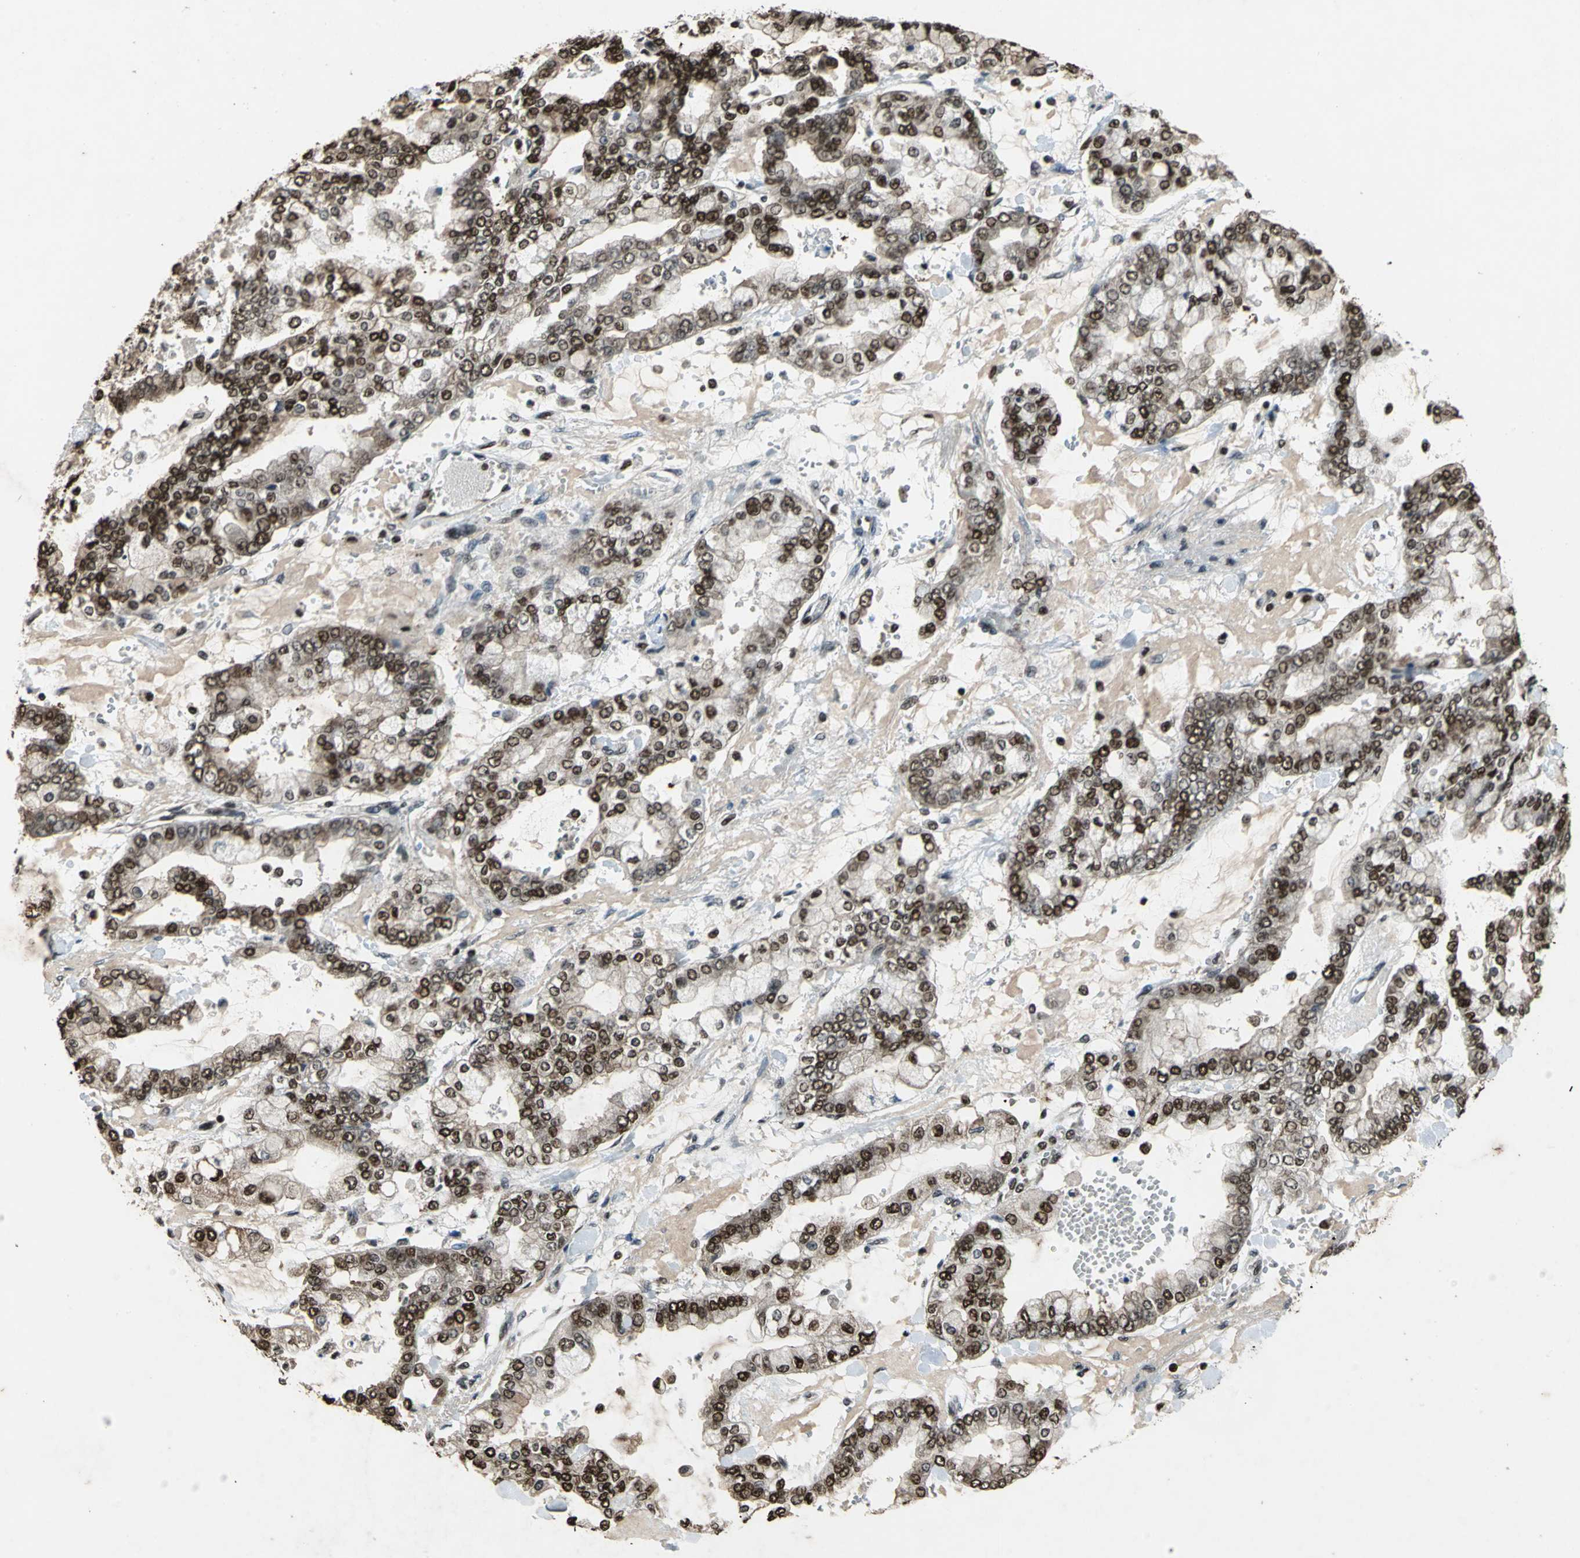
{"staining": {"intensity": "strong", "quantity": ">75%", "location": "cytoplasmic/membranous,nuclear"}, "tissue": "stomach cancer", "cell_type": "Tumor cells", "image_type": "cancer", "snomed": [{"axis": "morphology", "description": "Normal tissue, NOS"}, {"axis": "morphology", "description": "Adenocarcinoma, NOS"}, {"axis": "topography", "description": "Stomach, upper"}, {"axis": "topography", "description": "Stomach"}], "caption": "This photomicrograph exhibits stomach cancer stained with immunohistochemistry (IHC) to label a protein in brown. The cytoplasmic/membranous and nuclear of tumor cells show strong positivity for the protein. Nuclei are counter-stained blue.", "gene": "ANP32A", "patient": {"sex": "male", "age": 76}}